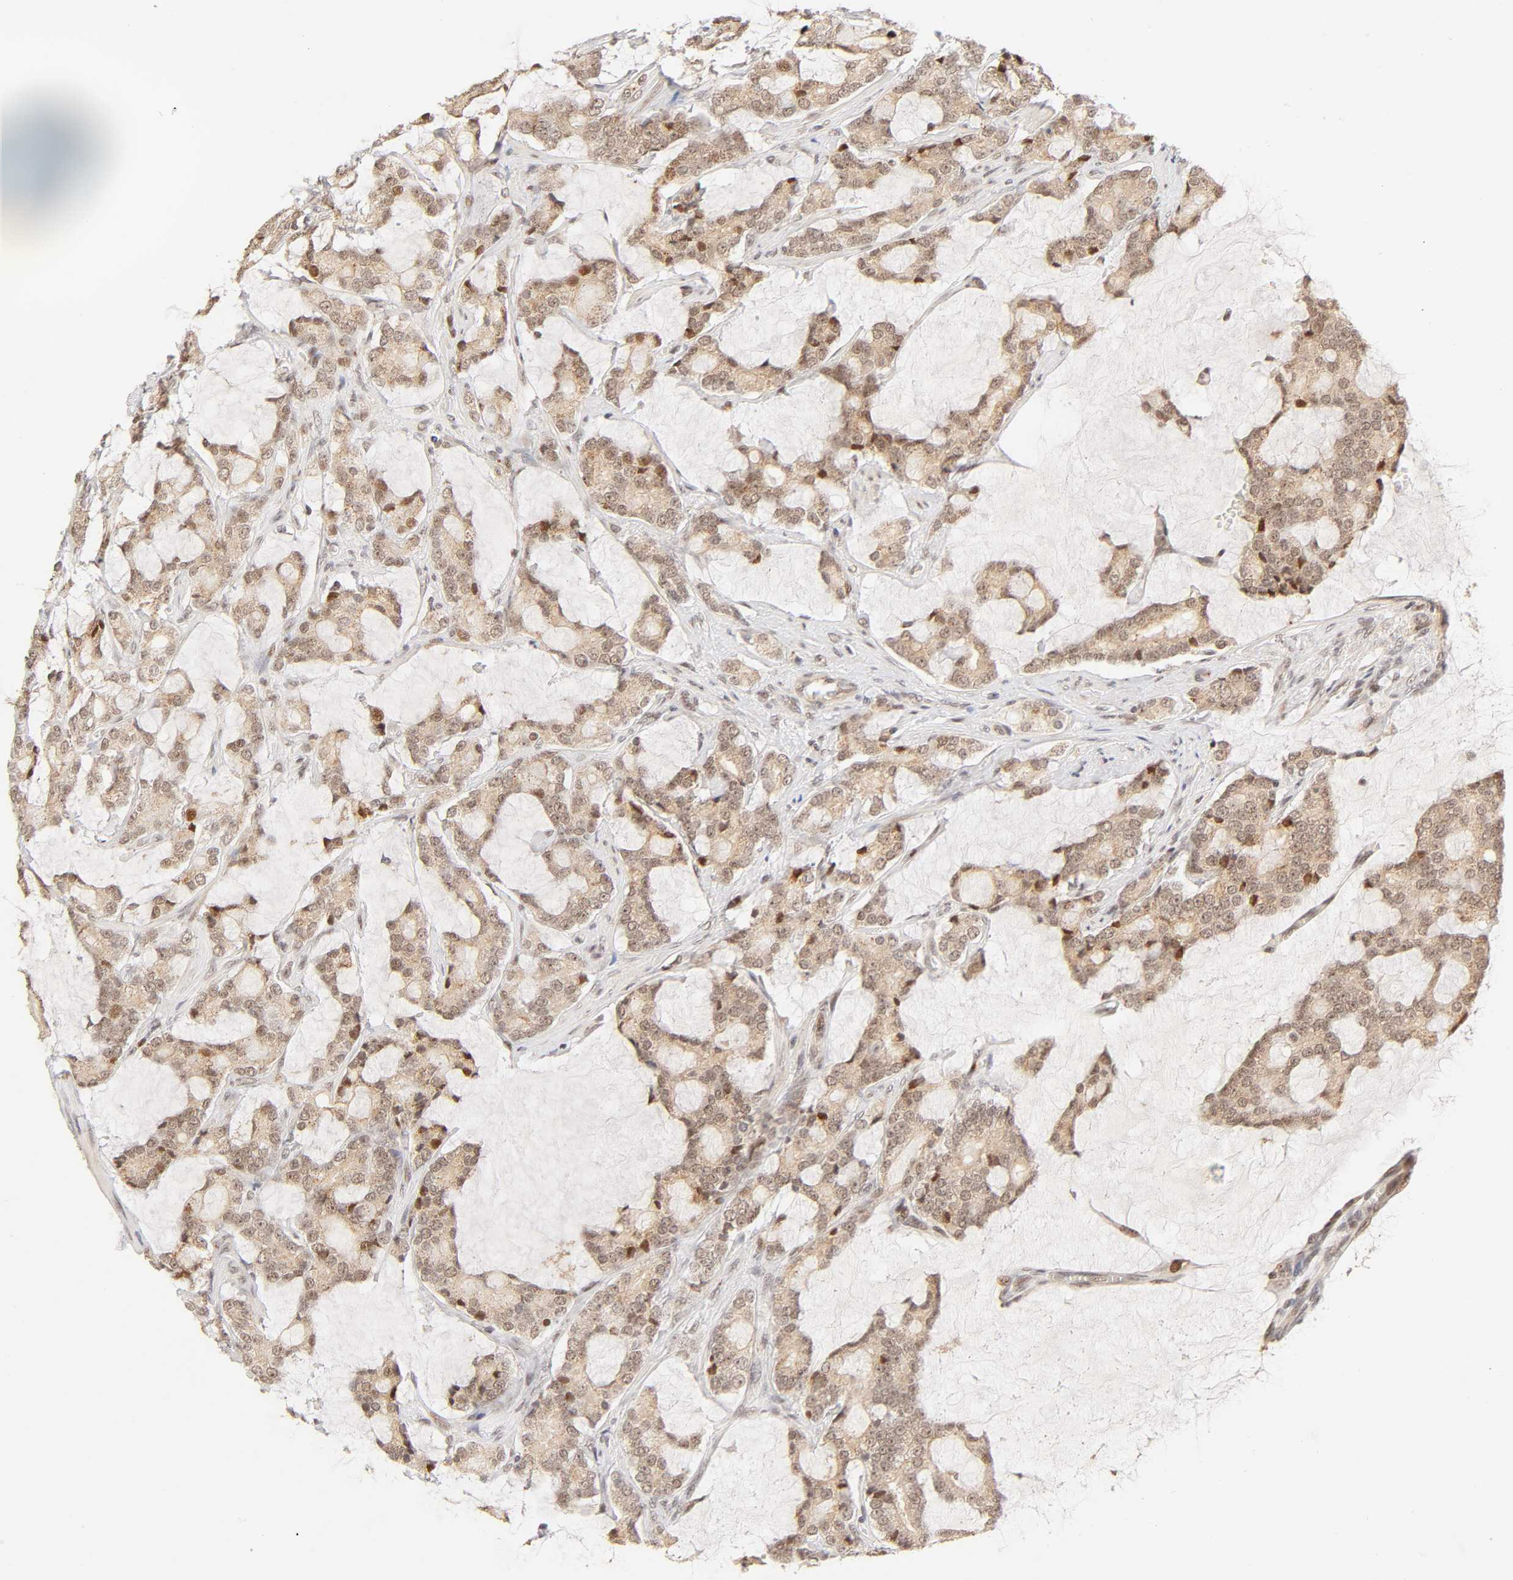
{"staining": {"intensity": "moderate", "quantity": ">75%", "location": "cytoplasmic/membranous,nuclear"}, "tissue": "prostate cancer", "cell_type": "Tumor cells", "image_type": "cancer", "snomed": [{"axis": "morphology", "description": "Adenocarcinoma, Low grade"}, {"axis": "topography", "description": "Prostate"}], "caption": "An immunohistochemistry (IHC) photomicrograph of tumor tissue is shown. Protein staining in brown labels moderate cytoplasmic/membranous and nuclear positivity in prostate cancer (adenocarcinoma (low-grade)) within tumor cells. Immunohistochemistry stains the protein of interest in brown and the nuclei are stained blue.", "gene": "TAF10", "patient": {"sex": "male", "age": 58}}